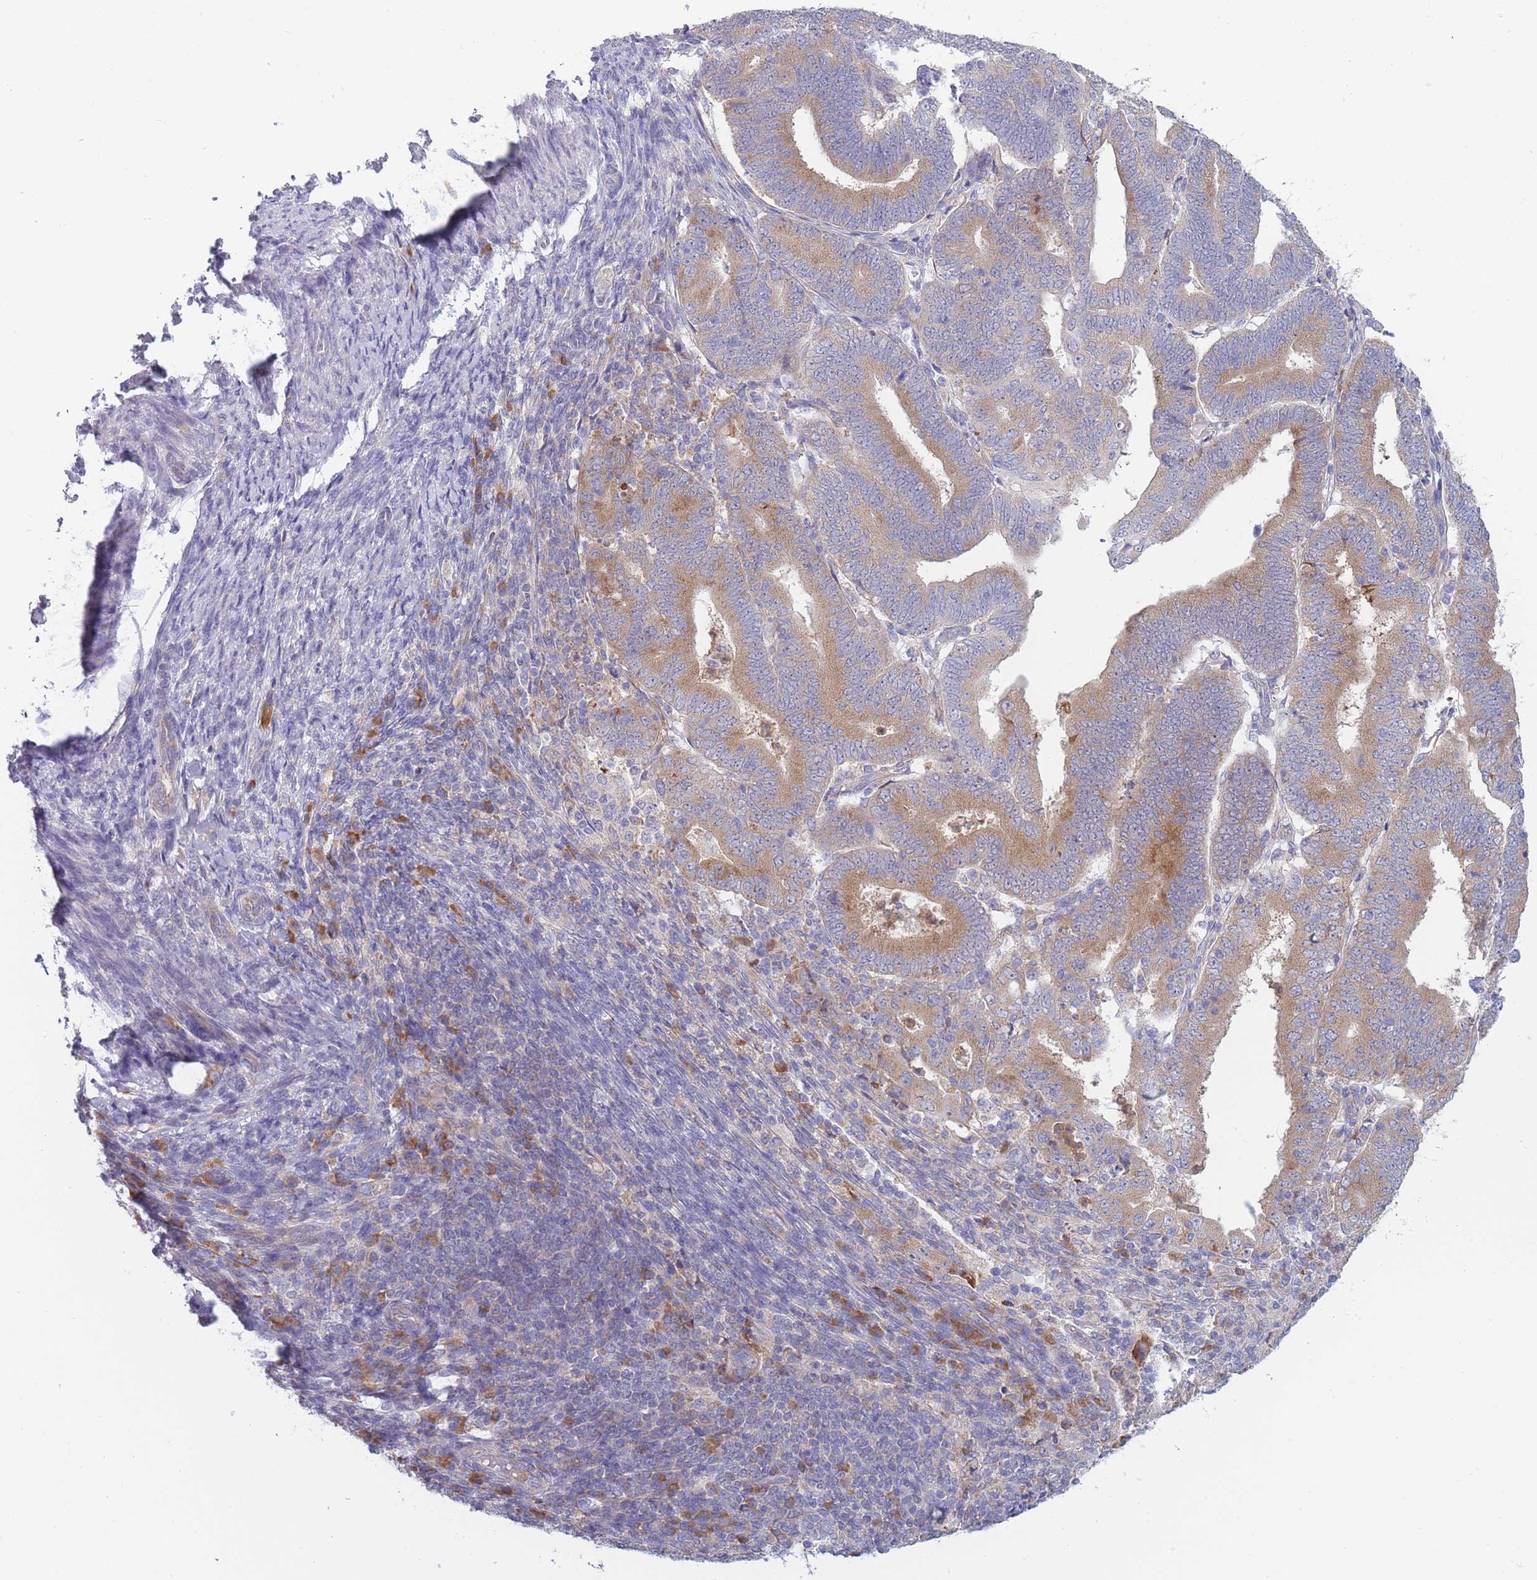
{"staining": {"intensity": "moderate", "quantity": ">75%", "location": "cytoplasmic/membranous"}, "tissue": "endometrial cancer", "cell_type": "Tumor cells", "image_type": "cancer", "snomed": [{"axis": "morphology", "description": "Adenocarcinoma, NOS"}, {"axis": "topography", "description": "Endometrium"}], "caption": "Immunohistochemical staining of human endometrial cancer (adenocarcinoma) demonstrates medium levels of moderate cytoplasmic/membranous protein staining in approximately >75% of tumor cells. (brown staining indicates protein expression, while blue staining denotes nuclei).", "gene": "NDUFAF6", "patient": {"sex": "female", "age": 70}}